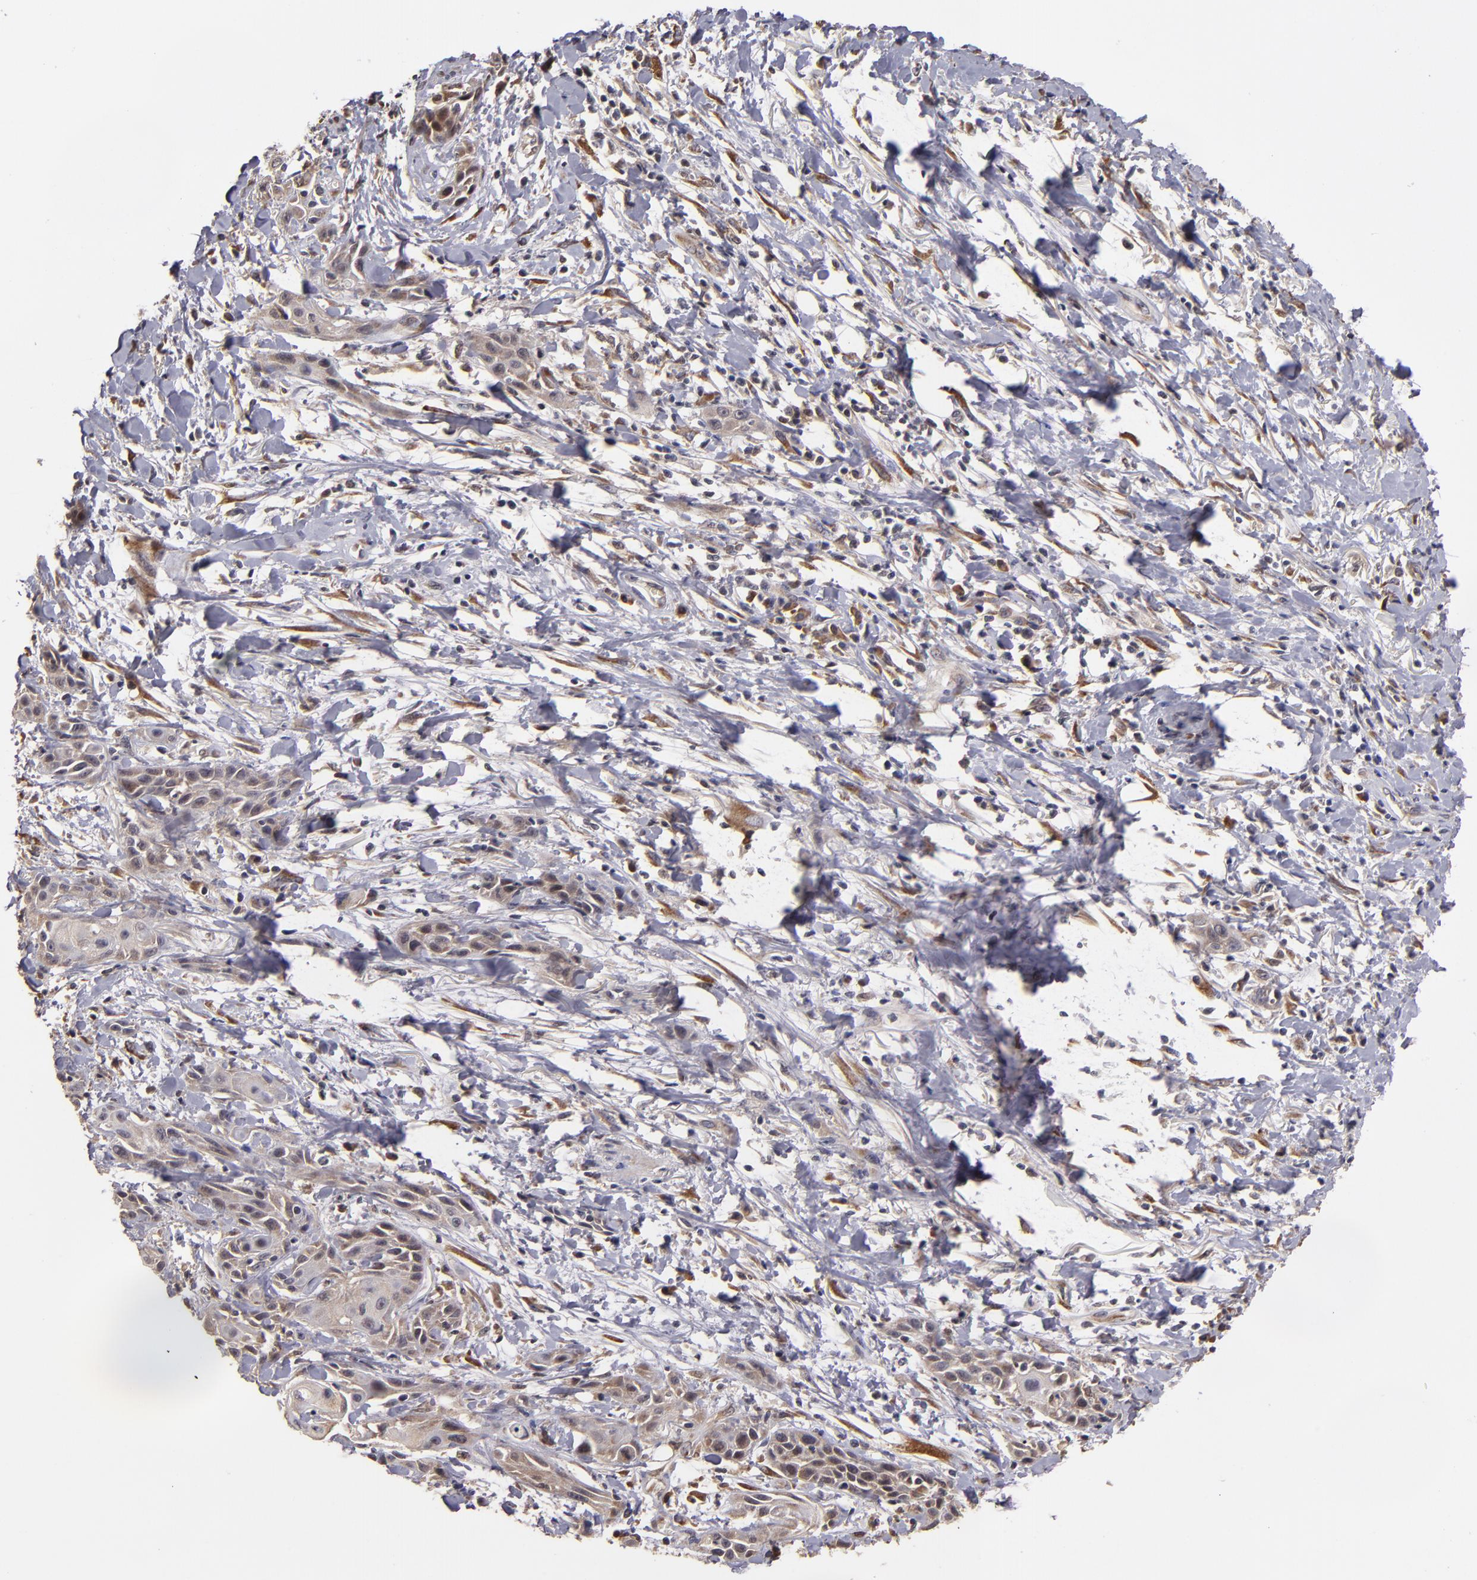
{"staining": {"intensity": "weak", "quantity": ">75%", "location": "cytoplasmic/membranous"}, "tissue": "skin cancer", "cell_type": "Tumor cells", "image_type": "cancer", "snomed": [{"axis": "morphology", "description": "Squamous cell carcinoma, NOS"}, {"axis": "topography", "description": "Skin"}, {"axis": "topography", "description": "Anal"}], "caption": "This histopathology image exhibits immunohistochemistry staining of human skin squamous cell carcinoma, with low weak cytoplasmic/membranous expression in about >75% of tumor cells.", "gene": "CASP1", "patient": {"sex": "male", "age": 64}}